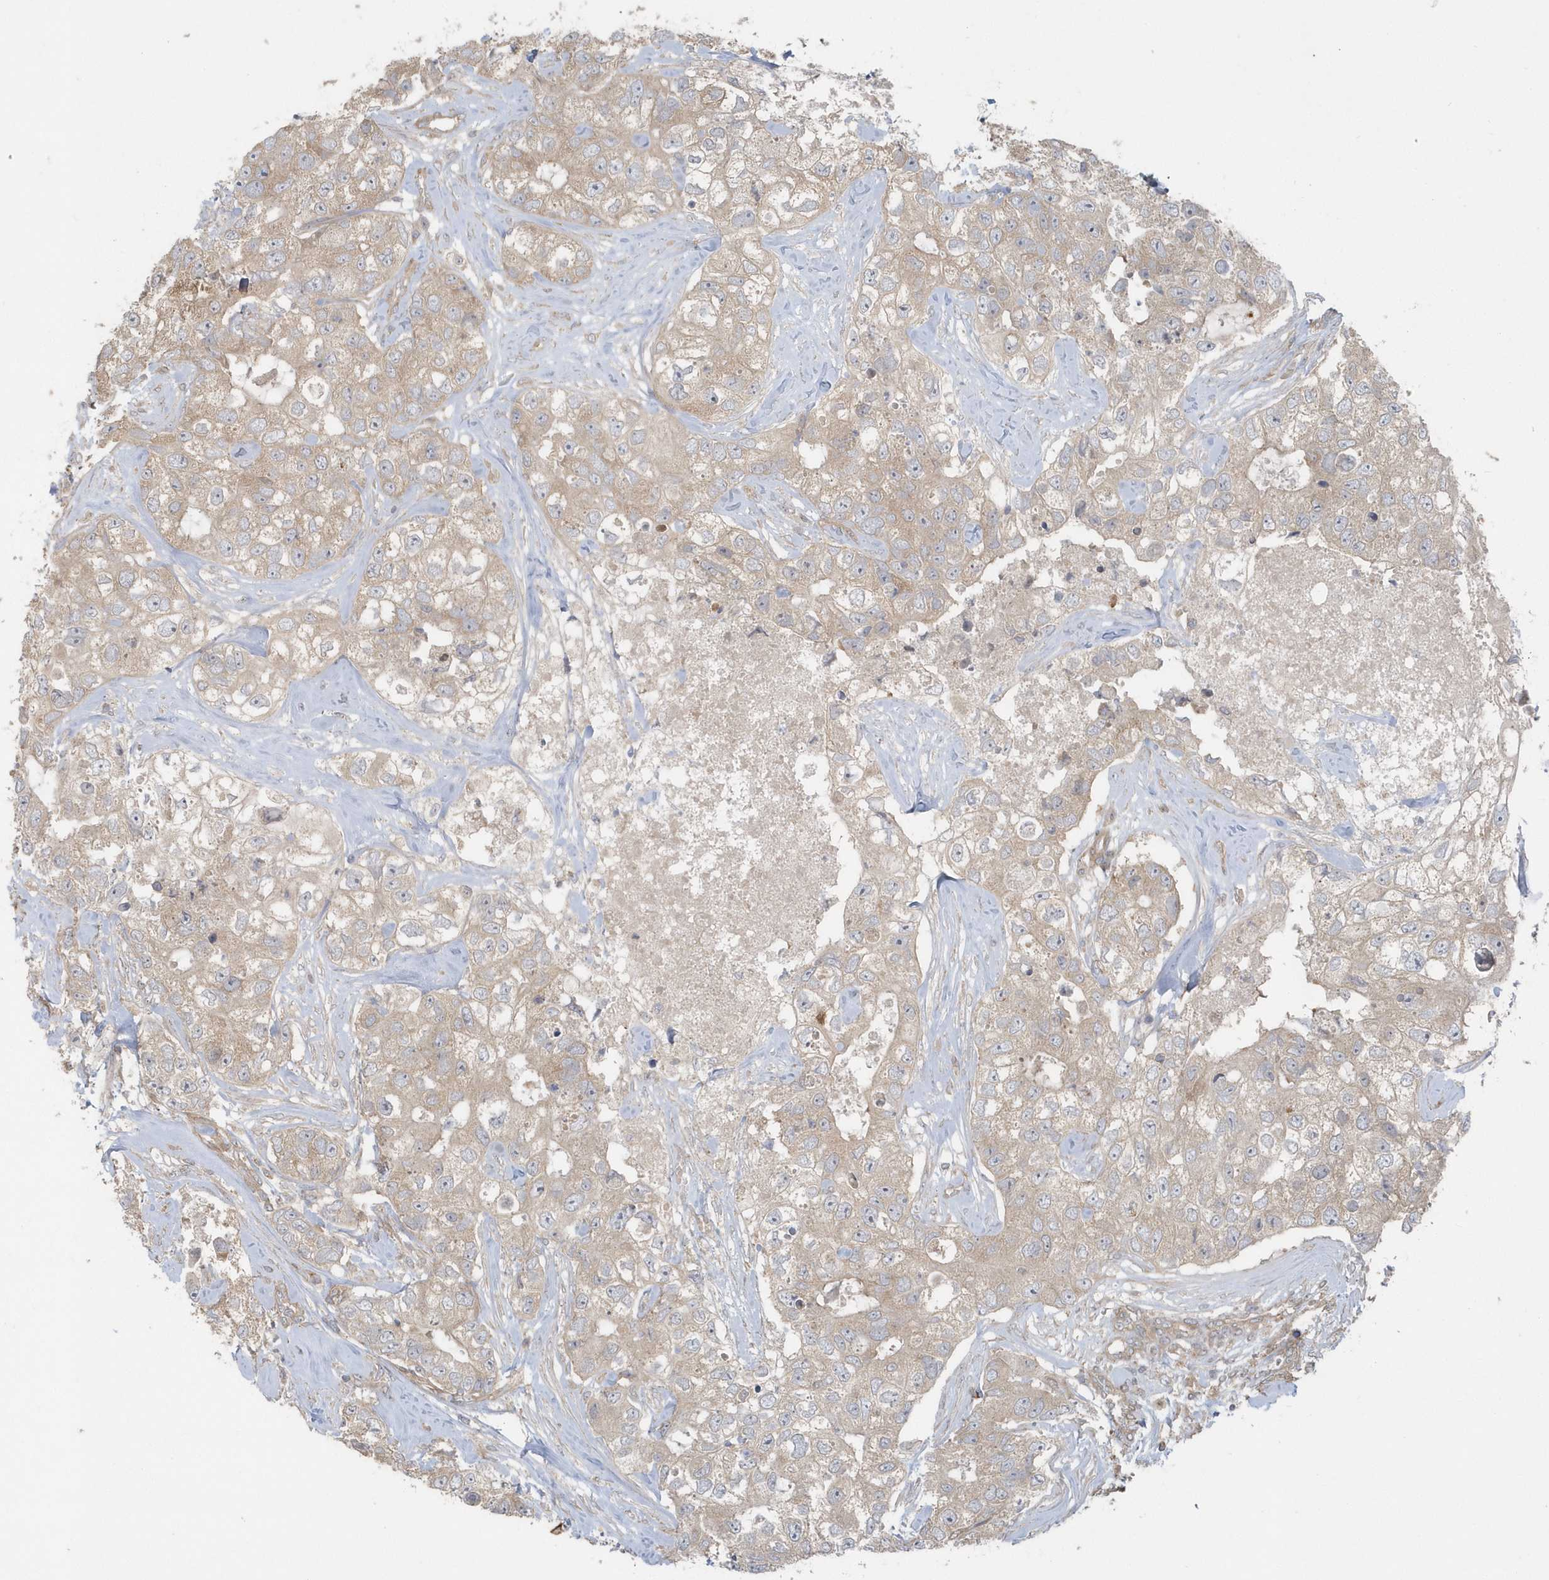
{"staining": {"intensity": "weak", "quantity": "25%-75%", "location": "cytoplasmic/membranous"}, "tissue": "breast cancer", "cell_type": "Tumor cells", "image_type": "cancer", "snomed": [{"axis": "morphology", "description": "Duct carcinoma"}, {"axis": "topography", "description": "Breast"}], "caption": "IHC photomicrograph of neoplastic tissue: breast cancer (invasive ductal carcinoma) stained using immunohistochemistry shows low levels of weak protein expression localized specifically in the cytoplasmic/membranous of tumor cells, appearing as a cytoplasmic/membranous brown color.", "gene": "ACTR1A", "patient": {"sex": "female", "age": 62}}